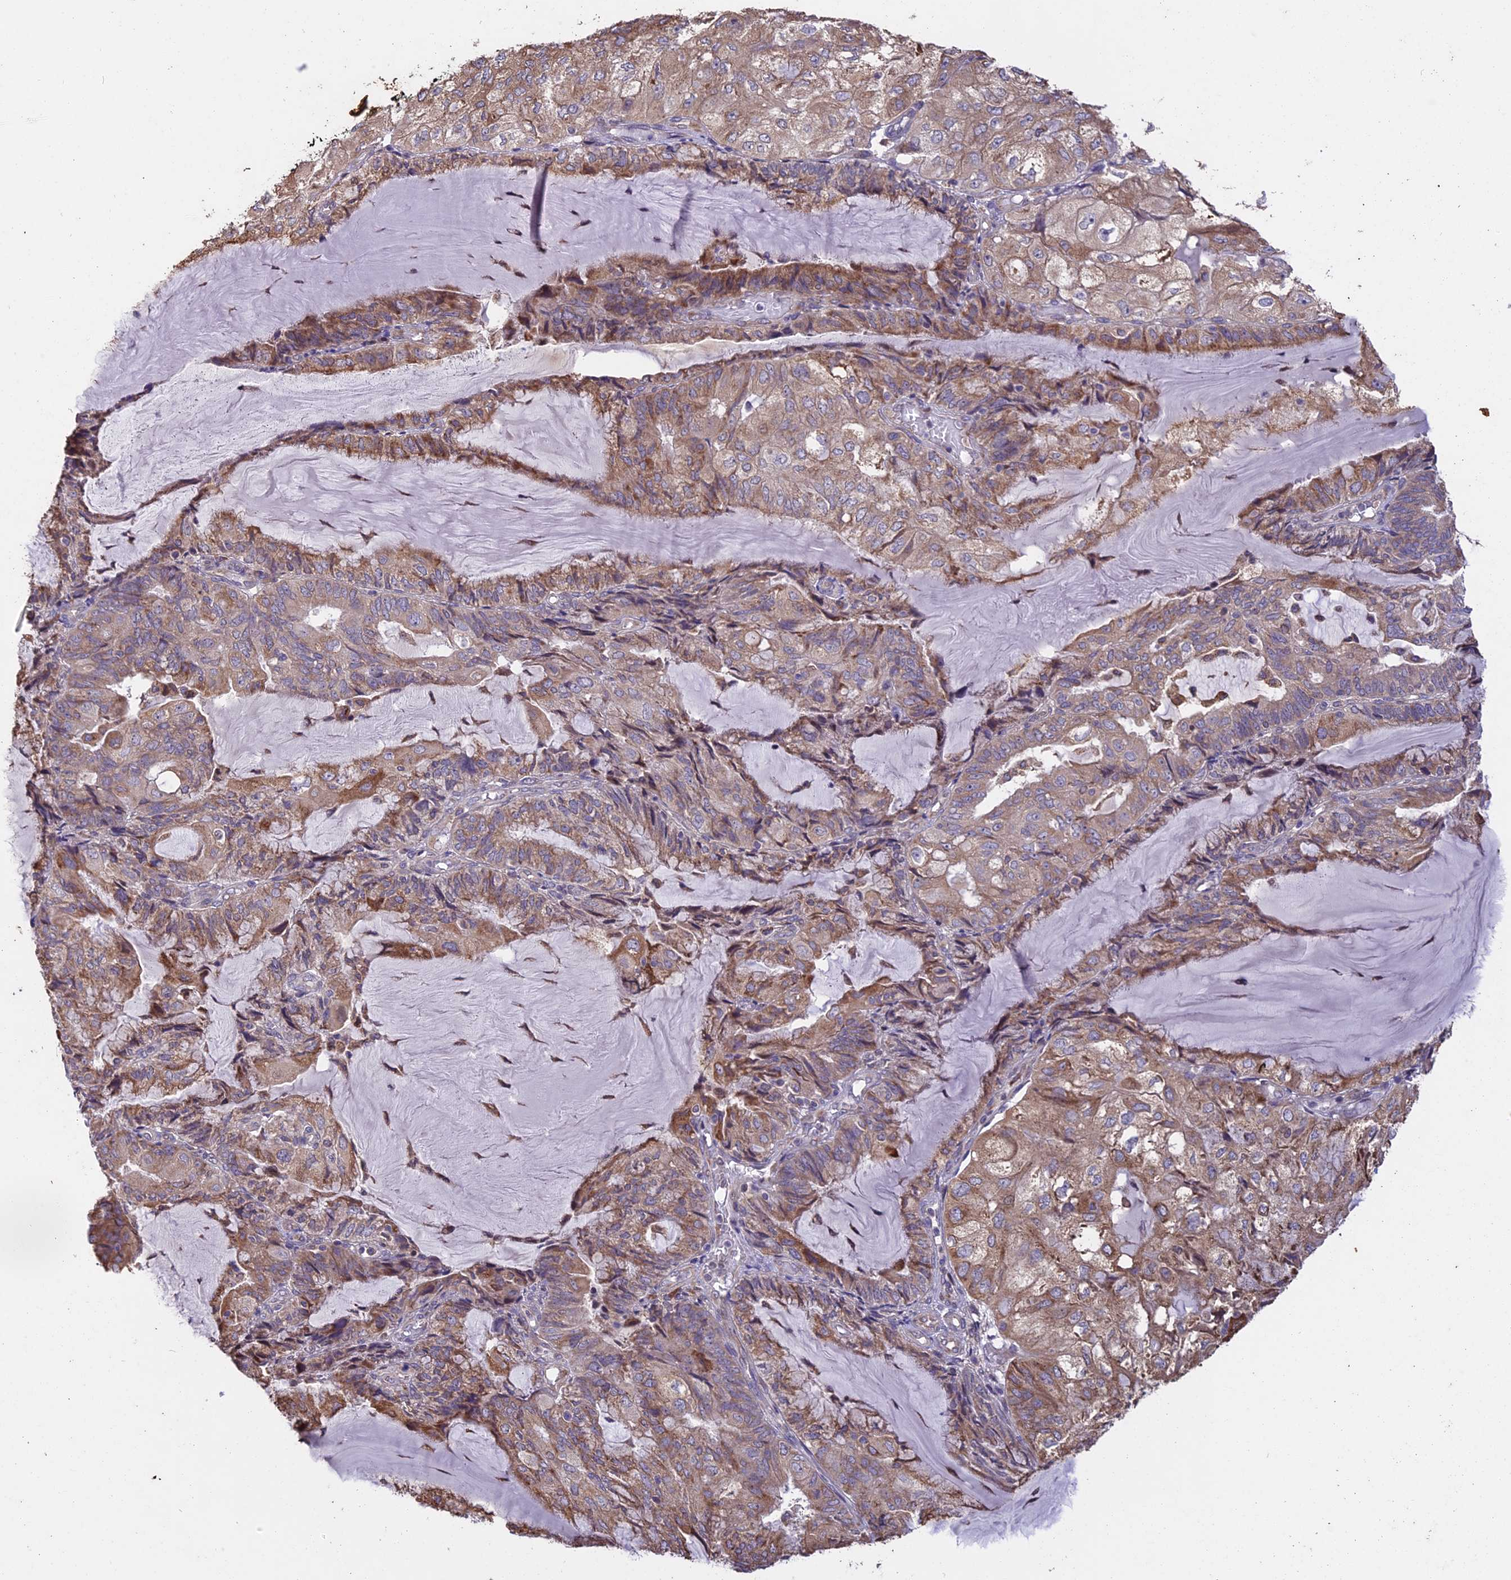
{"staining": {"intensity": "moderate", "quantity": ">75%", "location": "cytoplasmic/membranous"}, "tissue": "endometrial cancer", "cell_type": "Tumor cells", "image_type": "cancer", "snomed": [{"axis": "morphology", "description": "Adenocarcinoma, NOS"}, {"axis": "topography", "description": "Endometrium"}], "caption": "Endometrial cancer (adenocarcinoma) stained for a protein (brown) reveals moderate cytoplasmic/membranous positive staining in about >75% of tumor cells.", "gene": "DMRTA2", "patient": {"sex": "female", "age": 81}}